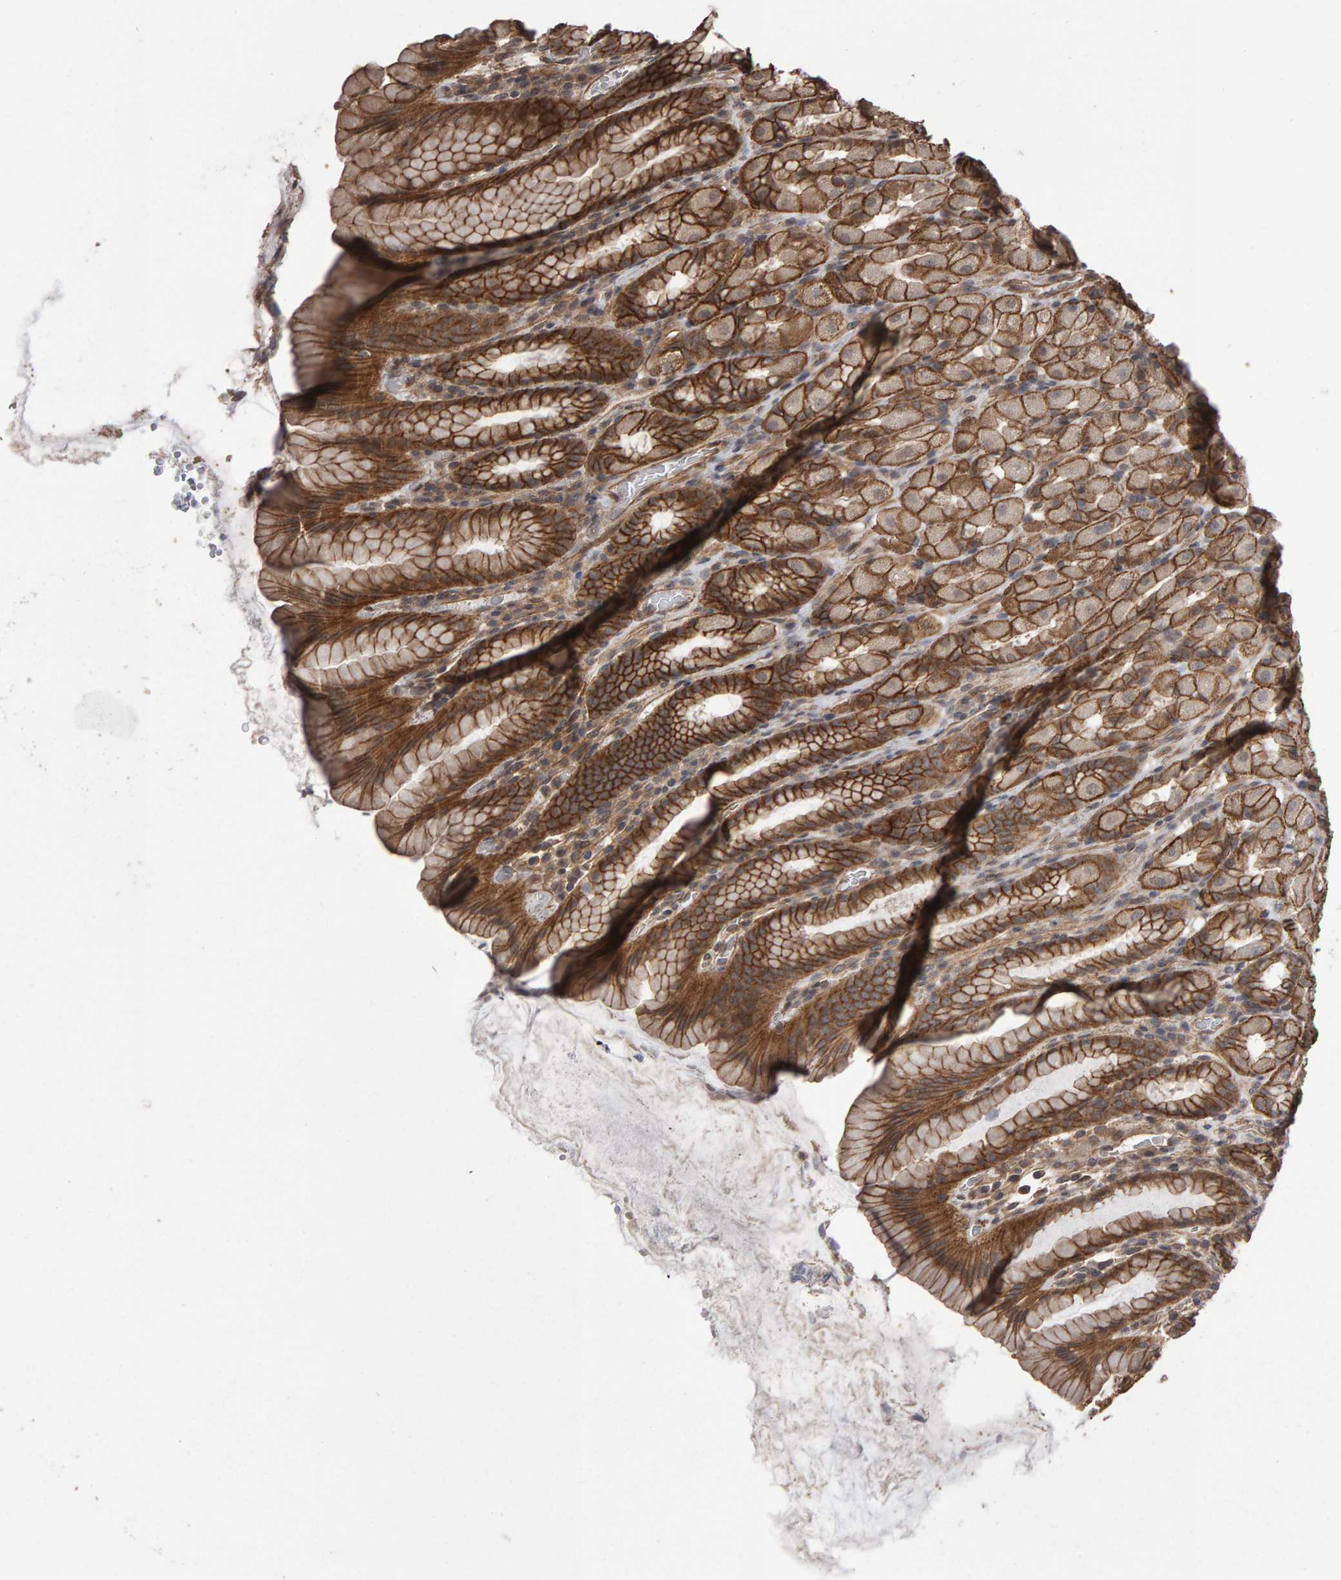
{"staining": {"intensity": "strong", "quantity": ">75%", "location": "cytoplasmic/membranous"}, "tissue": "stomach", "cell_type": "Glandular cells", "image_type": "normal", "snomed": [{"axis": "morphology", "description": "Normal tissue, NOS"}, {"axis": "topography", "description": "Stomach, upper"}], "caption": "Stomach stained for a protein exhibits strong cytoplasmic/membranous positivity in glandular cells. The protein is shown in brown color, while the nuclei are stained blue.", "gene": "SCRIB", "patient": {"sex": "male", "age": 68}}